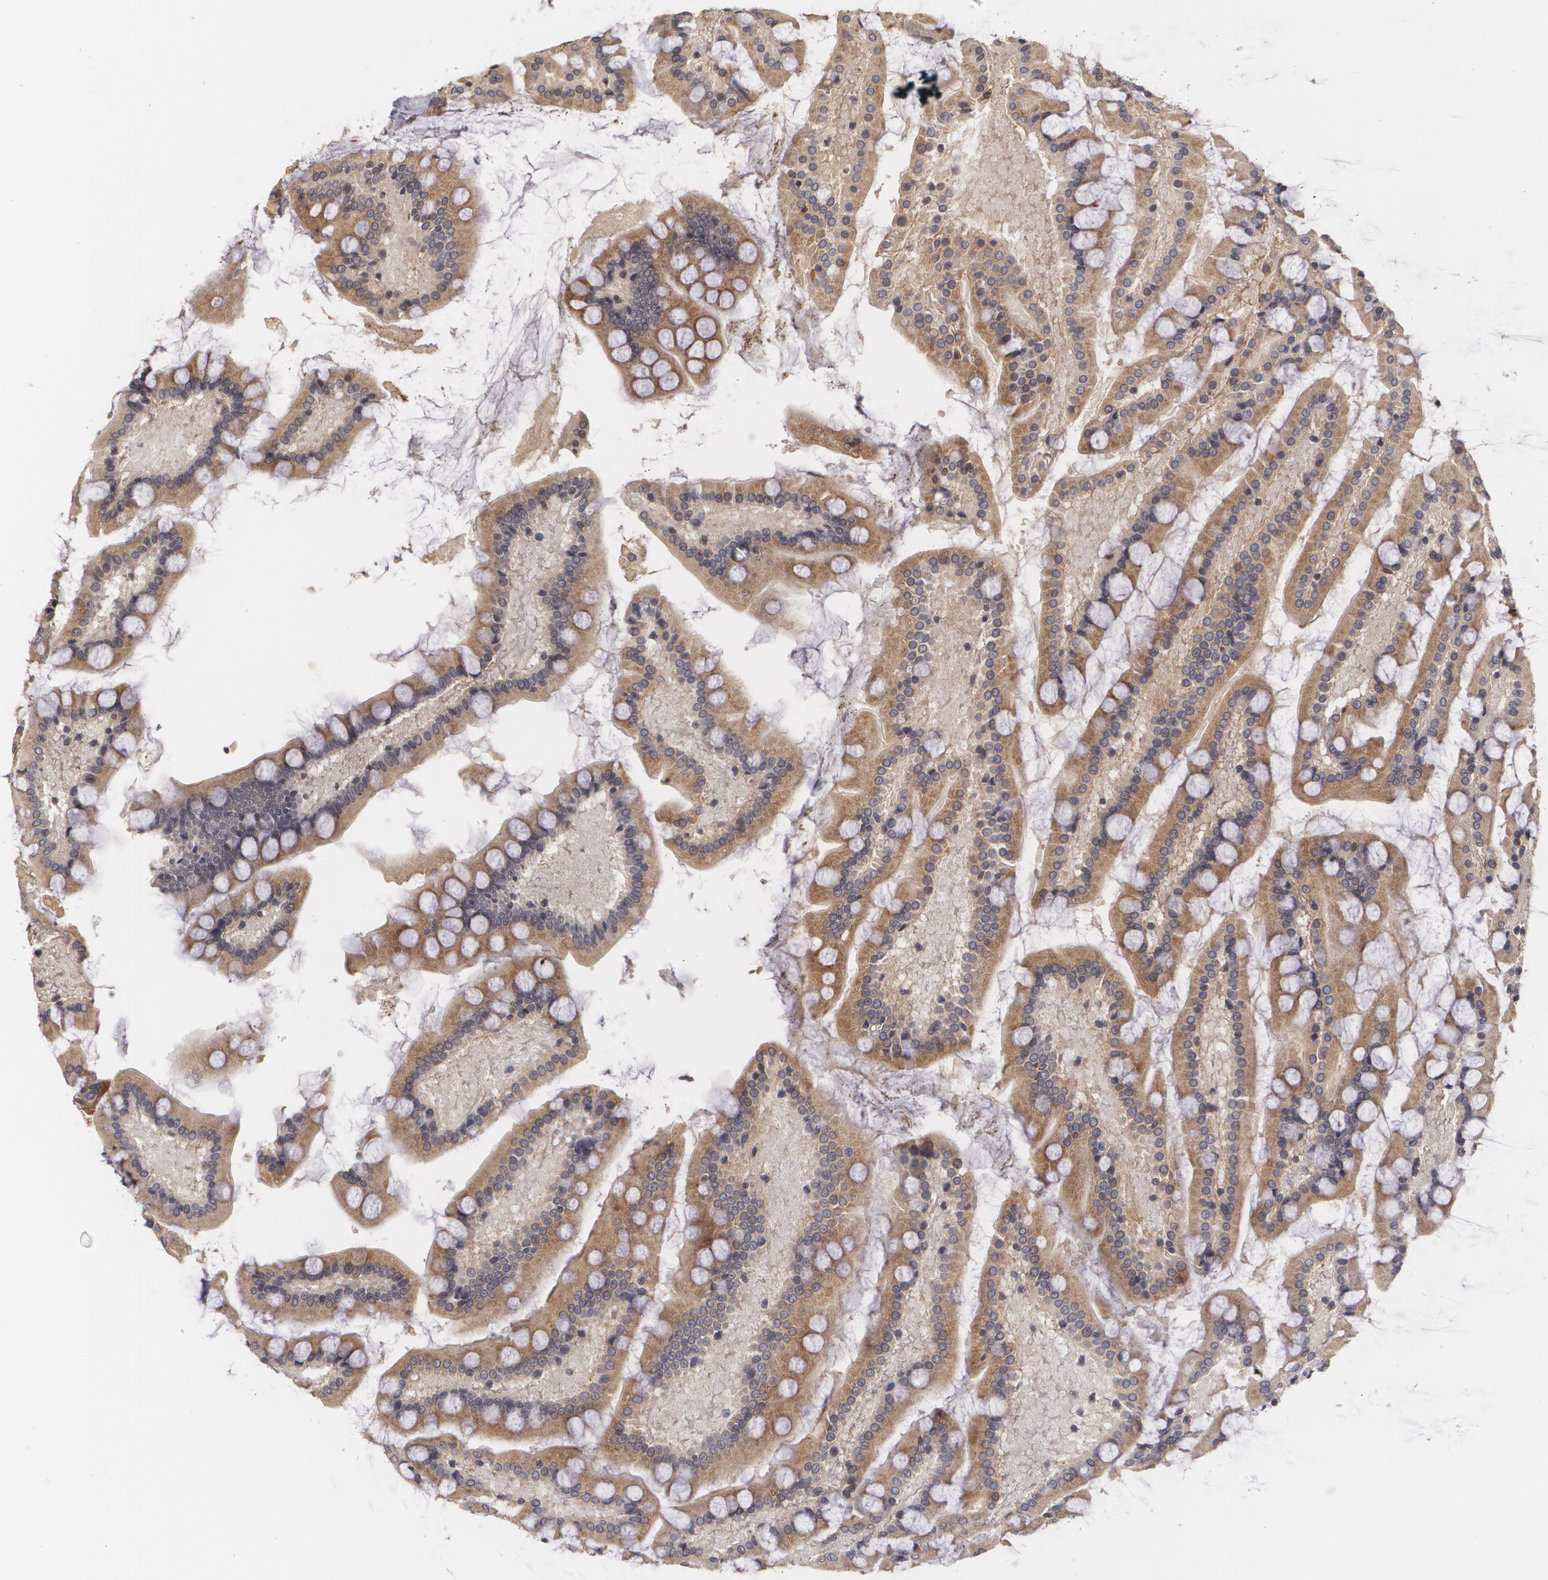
{"staining": {"intensity": "moderate", "quantity": "25%-75%", "location": "cytoplasmic/membranous,nuclear"}, "tissue": "small intestine", "cell_type": "Glandular cells", "image_type": "normal", "snomed": [{"axis": "morphology", "description": "Normal tissue, NOS"}, {"axis": "topography", "description": "Small intestine"}], "caption": "A high-resolution image shows IHC staining of unremarkable small intestine, which demonstrates moderate cytoplasmic/membranous,nuclear staining in approximately 25%-75% of glandular cells. The protein is stained brown, and the nuclei are stained in blue (DAB (3,3'-diaminobenzidine) IHC with brightfield microscopy, high magnification).", "gene": "BRCA1", "patient": {"sex": "male", "age": 41}}